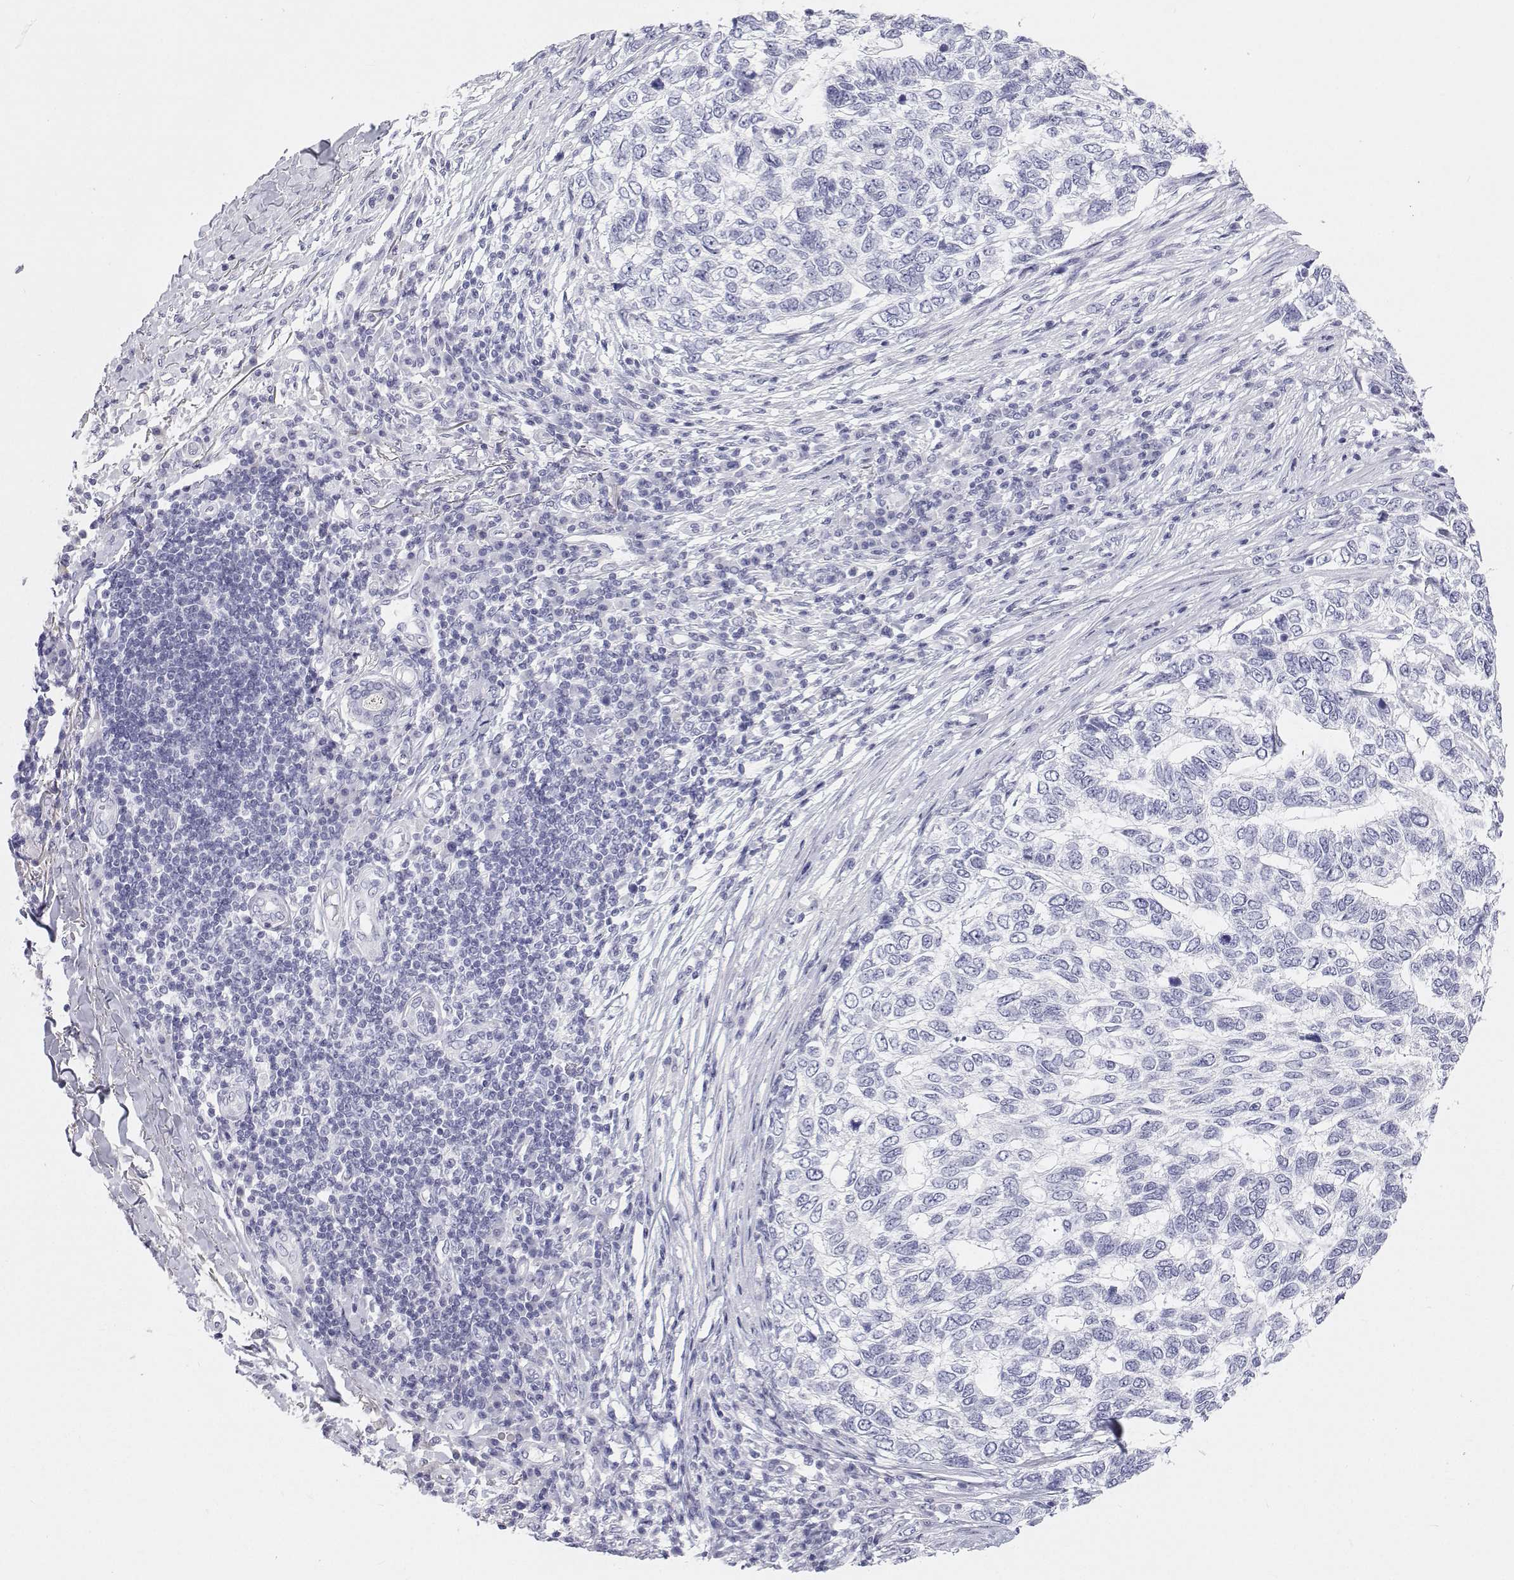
{"staining": {"intensity": "negative", "quantity": "none", "location": "none"}, "tissue": "skin cancer", "cell_type": "Tumor cells", "image_type": "cancer", "snomed": [{"axis": "morphology", "description": "Basal cell carcinoma"}, {"axis": "topography", "description": "Skin"}], "caption": "This histopathology image is of skin basal cell carcinoma stained with IHC to label a protein in brown with the nuclei are counter-stained blue. There is no staining in tumor cells.", "gene": "SFTPB", "patient": {"sex": "female", "age": 65}}